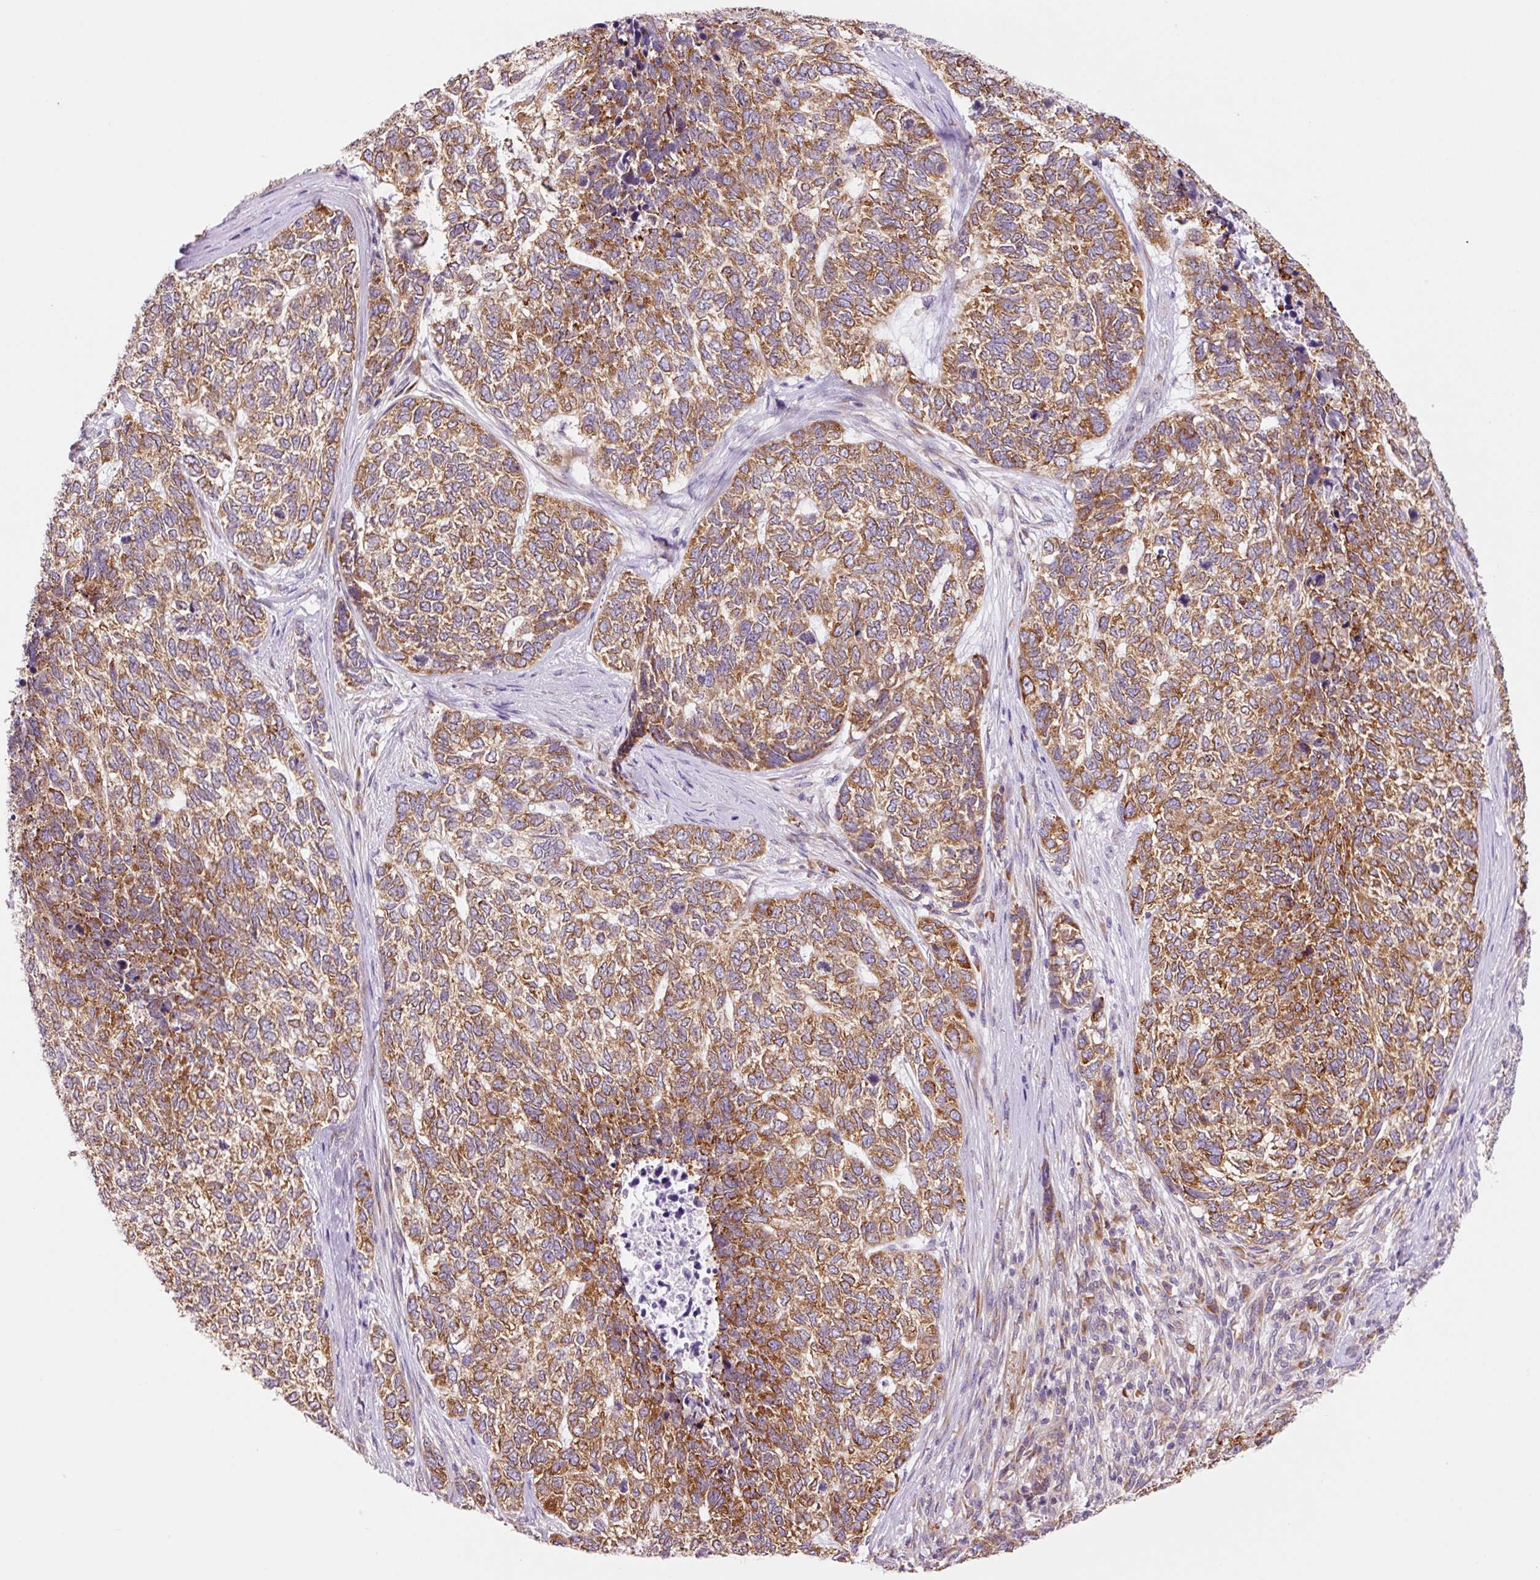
{"staining": {"intensity": "moderate", "quantity": ">75%", "location": "cytoplasmic/membranous"}, "tissue": "skin cancer", "cell_type": "Tumor cells", "image_type": "cancer", "snomed": [{"axis": "morphology", "description": "Basal cell carcinoma"}, {"axis": "topography", "description": "Skin"}], "caption": "IHC photomicrograph of neoplastic tissue: skin cancer stained using IHC reveals medium levels of moderate protein expression localized specifically in the cytoplasmic/membranous of tumor cells, appearing as a cytoplasmic/membranous brown color.", "gene": "RPL41", "patient": {"sex": "female", "age": 65}}